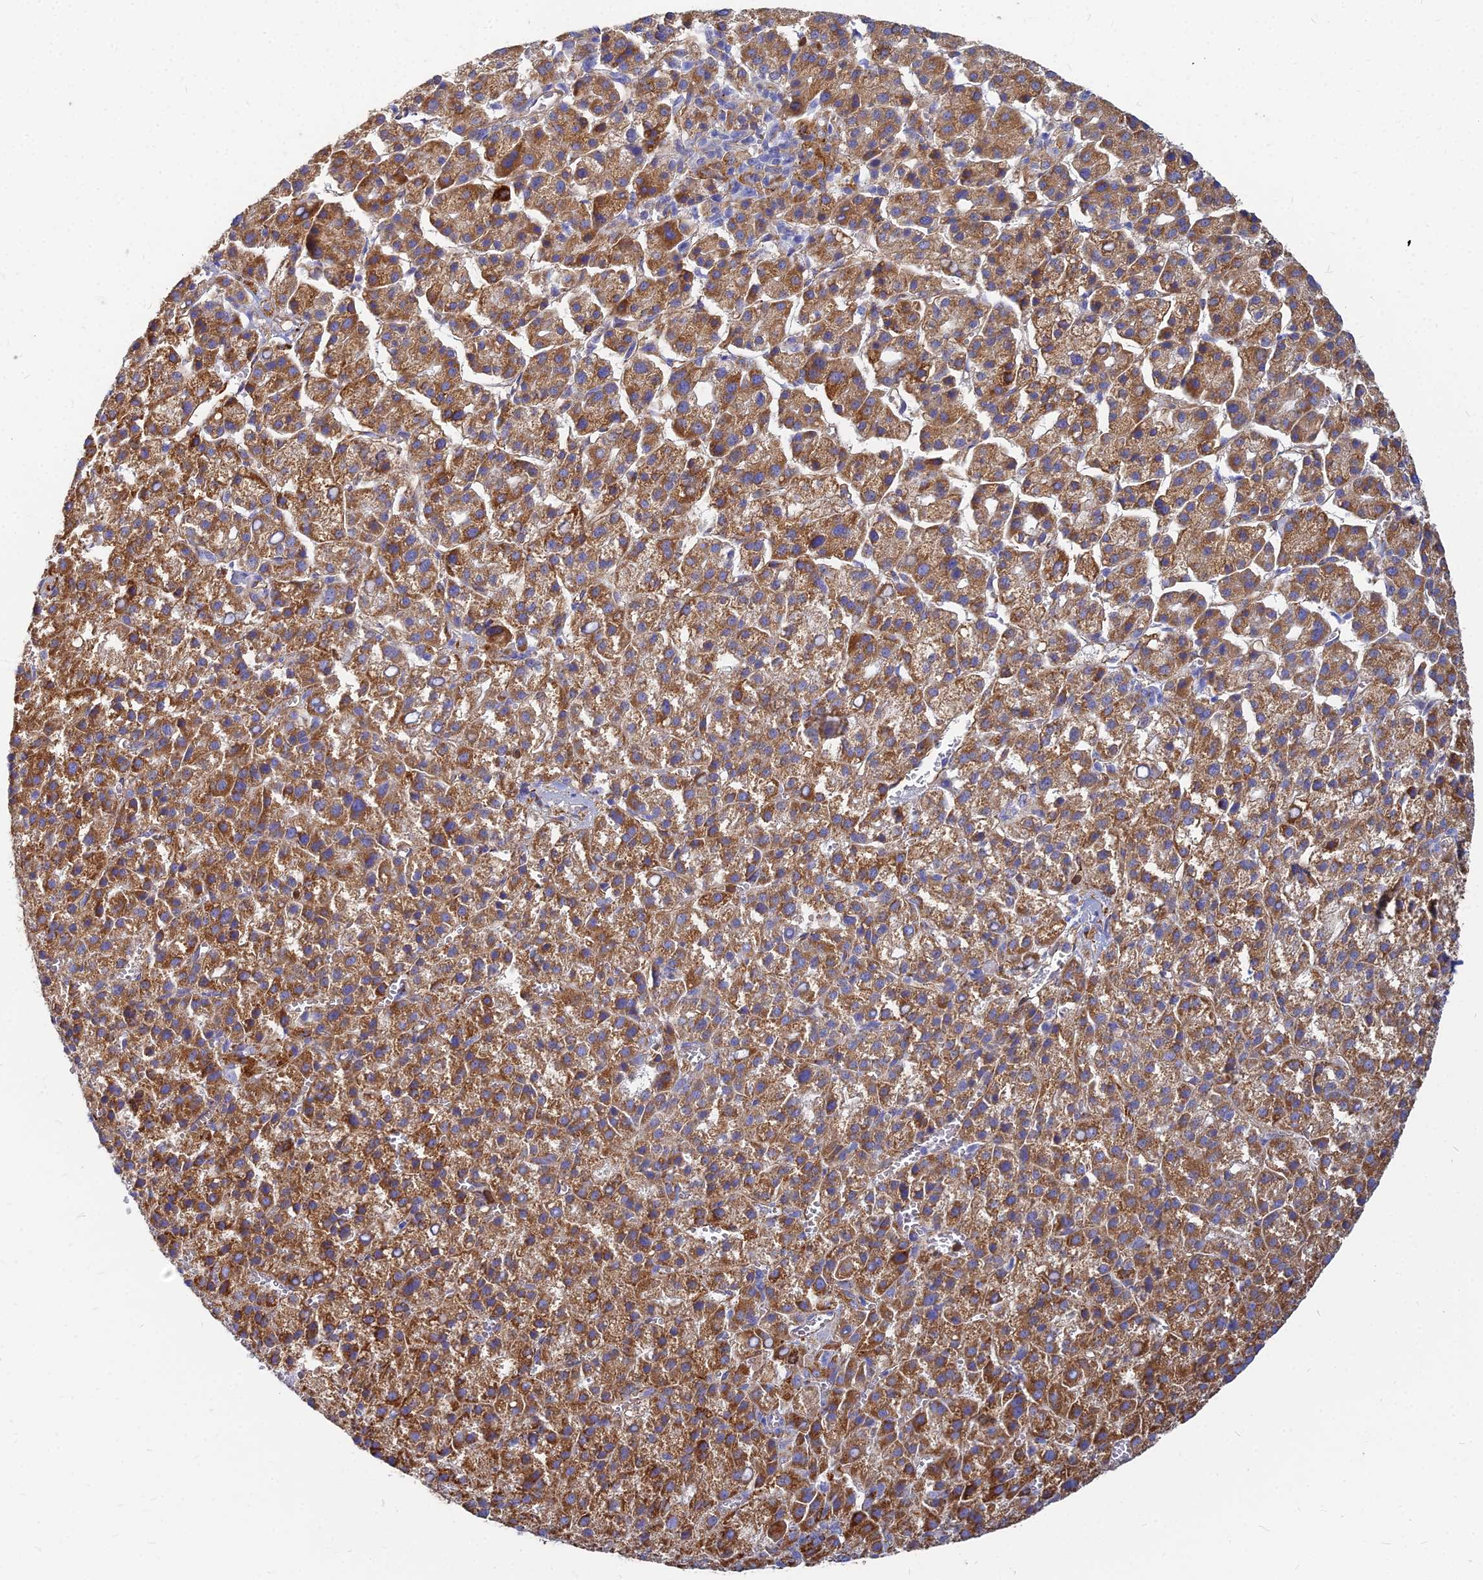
{"staining": {"intensity": "moderate", "quantity": ">75%", "location": "cytoplasmic/membranous"}, "tissue": "liver cancer", "cell_type": "Tumor cells", "image_type": "cancer", "snomed": [{"axis": "morphology", "description": "Carcinoma, Hepatocellular, NOS"}, {"axis": "topography", "description": "Liver"}], "caption": "High-magnification brightfield microscopy of hepatocellular carcinoma (liver) stained with DAB (3,3'-diaminobenzidine) (brown) and counterstained with hematoxylin (blue). tumor cells exhibit moderate cytoplasmic/membranous staining is appreciated in approximately>75% of cells.", "gene": "VAT1", "patient": {"sex": "female", "age": 58}}